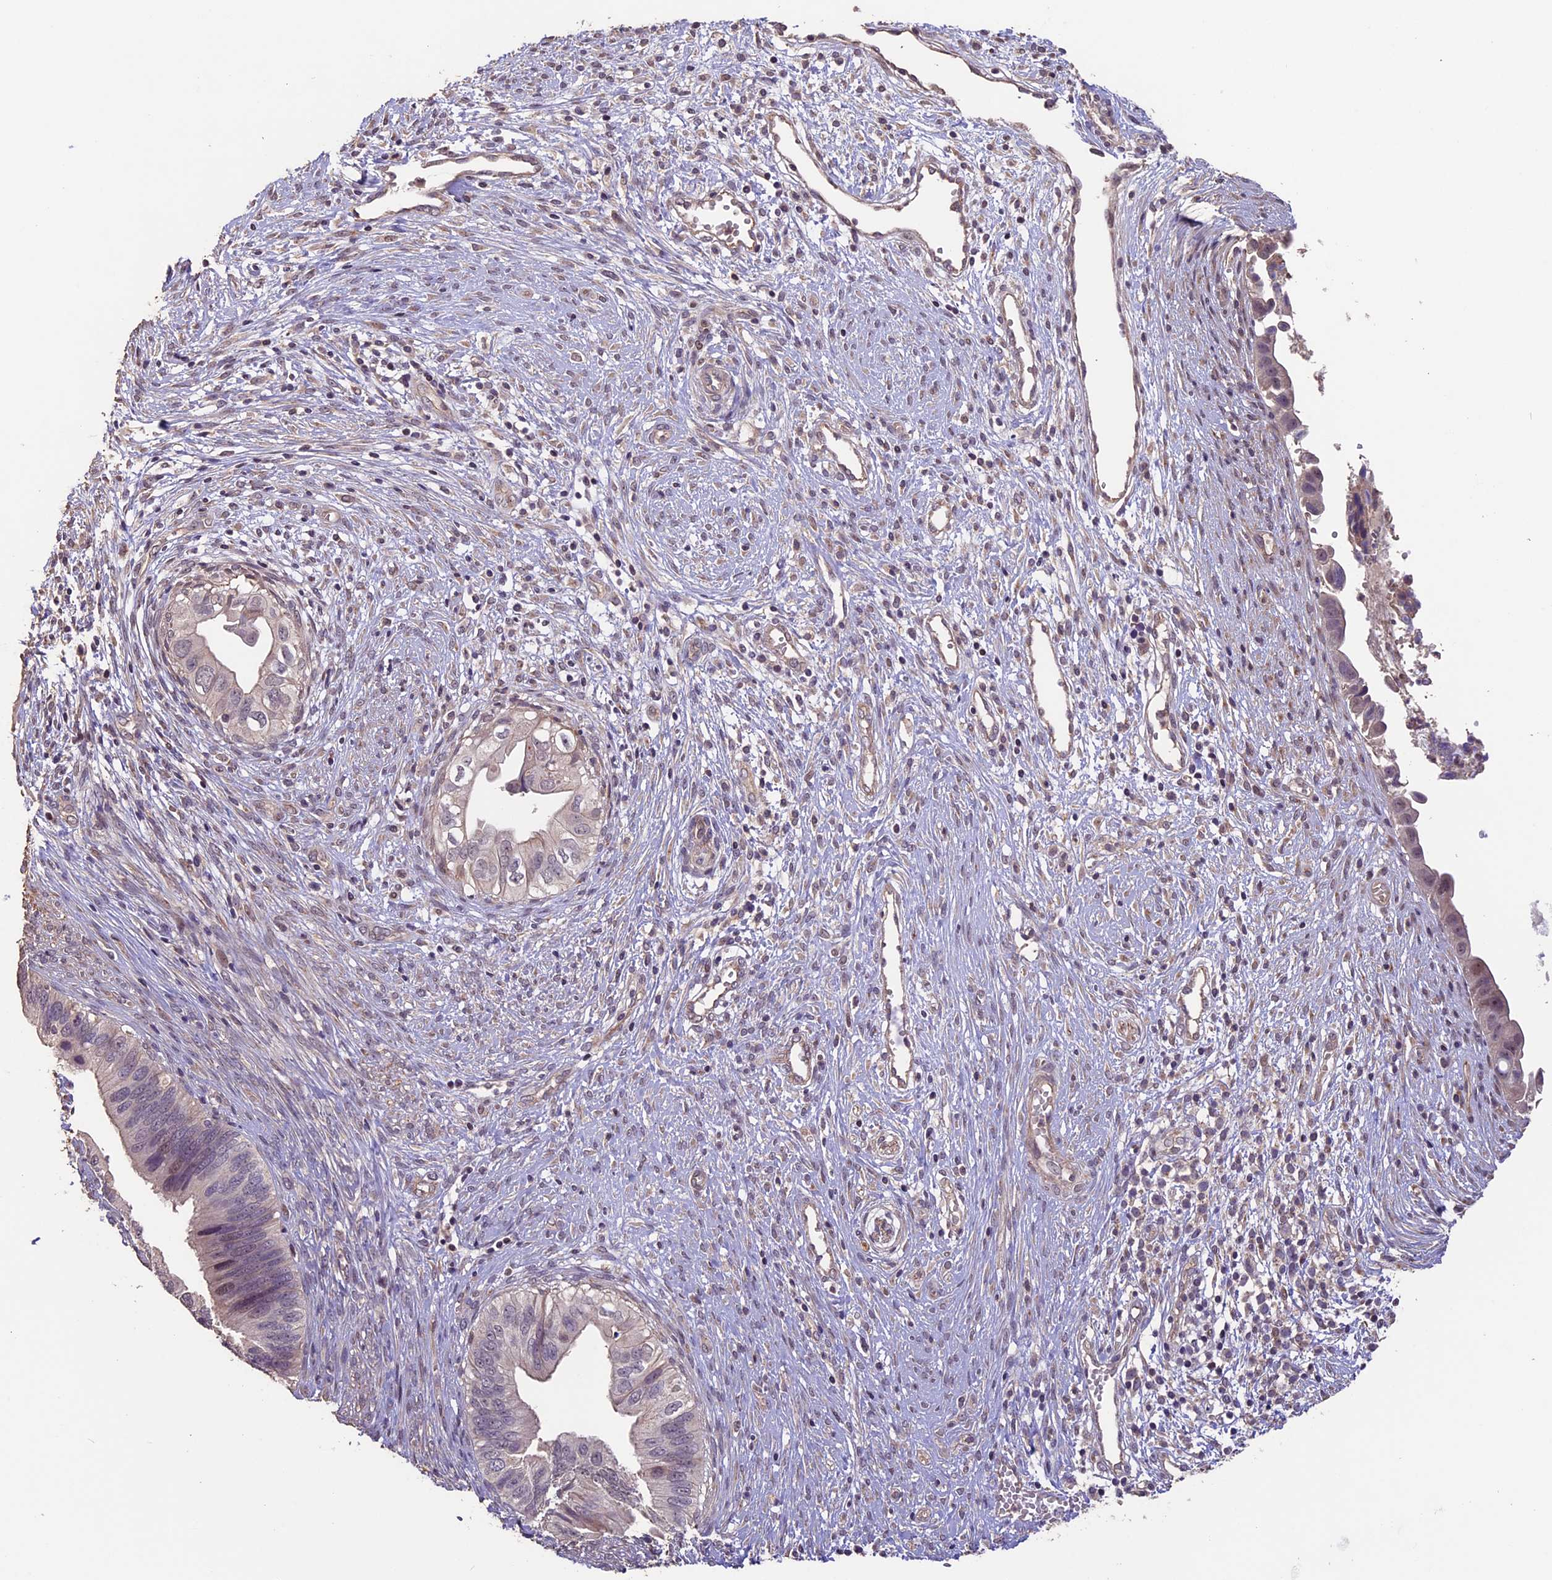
{"staining": {"intensity": "negative", "quantity": "none", "location": "none"}, "tissue": "cervical cancer", "cell_type": "Tumor cells", "image_type": "cancer", "snomed": [{"axis": "morphology", "description": "Adenocarcinoma, NOS"}, {"axis": "topography", "description": "Cervix"}], "caption": "The histopathology image displays no staining of tumor cells in cervical cancer (adenocarcinoma).", "gene": "GNB5", "patient": {"sex": "female", "age": 42}}